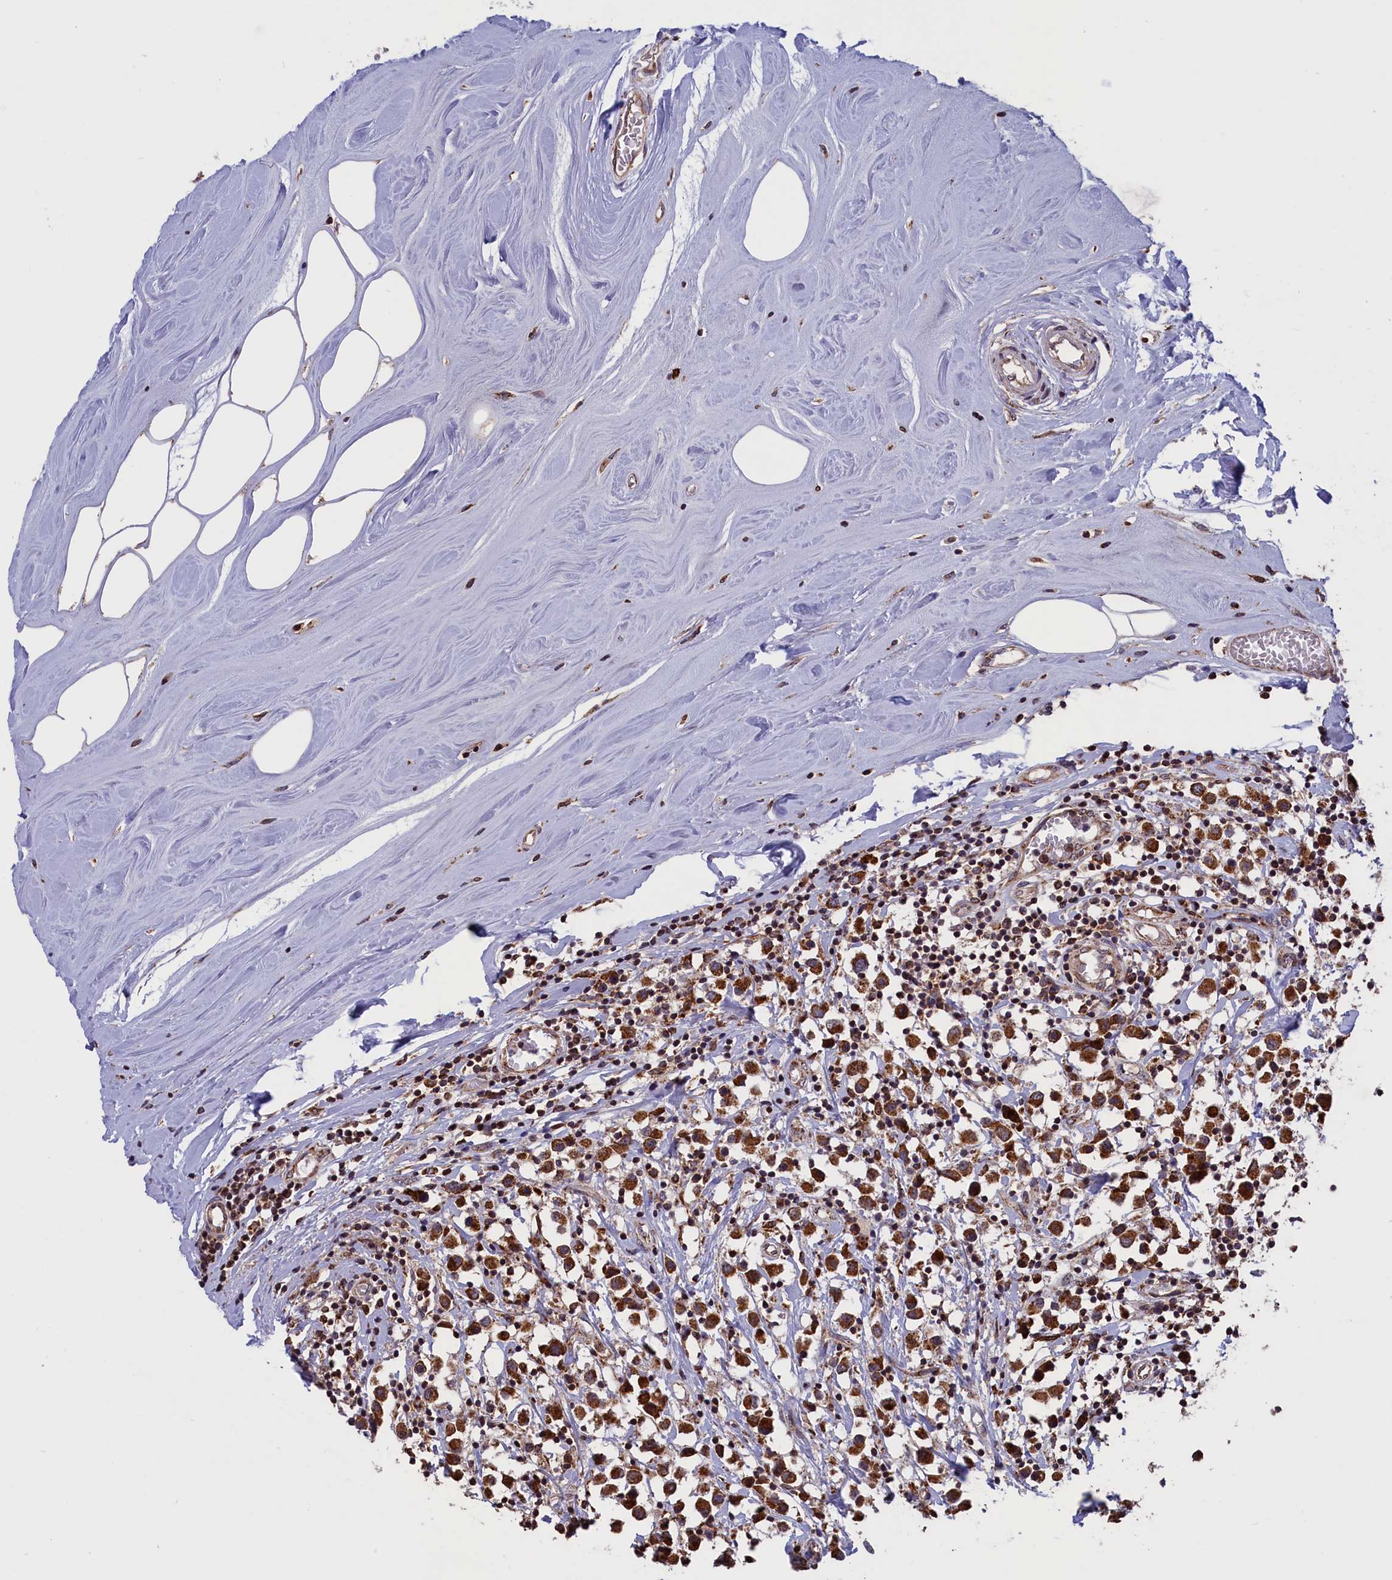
{"staining": {"intensity": "strong", "quantity": ">75%", "location": "cytoplasmic/membranous"}, "tissue": "breast cancer", "cell_type": "Tumor cells", "image_type": "cancer", "snomed": [{"axis": "morphology", "description": "Duct carcinoma"}, {"axis": "topography", "description": "Breast"}], "caption": "Approximately >75% of tumor cells in breast cancer exhibit strong cytoplasmic/membranous protein staining as visualized by brown immunohistochemical staining.", "gene": "TIMM44", "patient": {"sex": "female", "age": 61}}